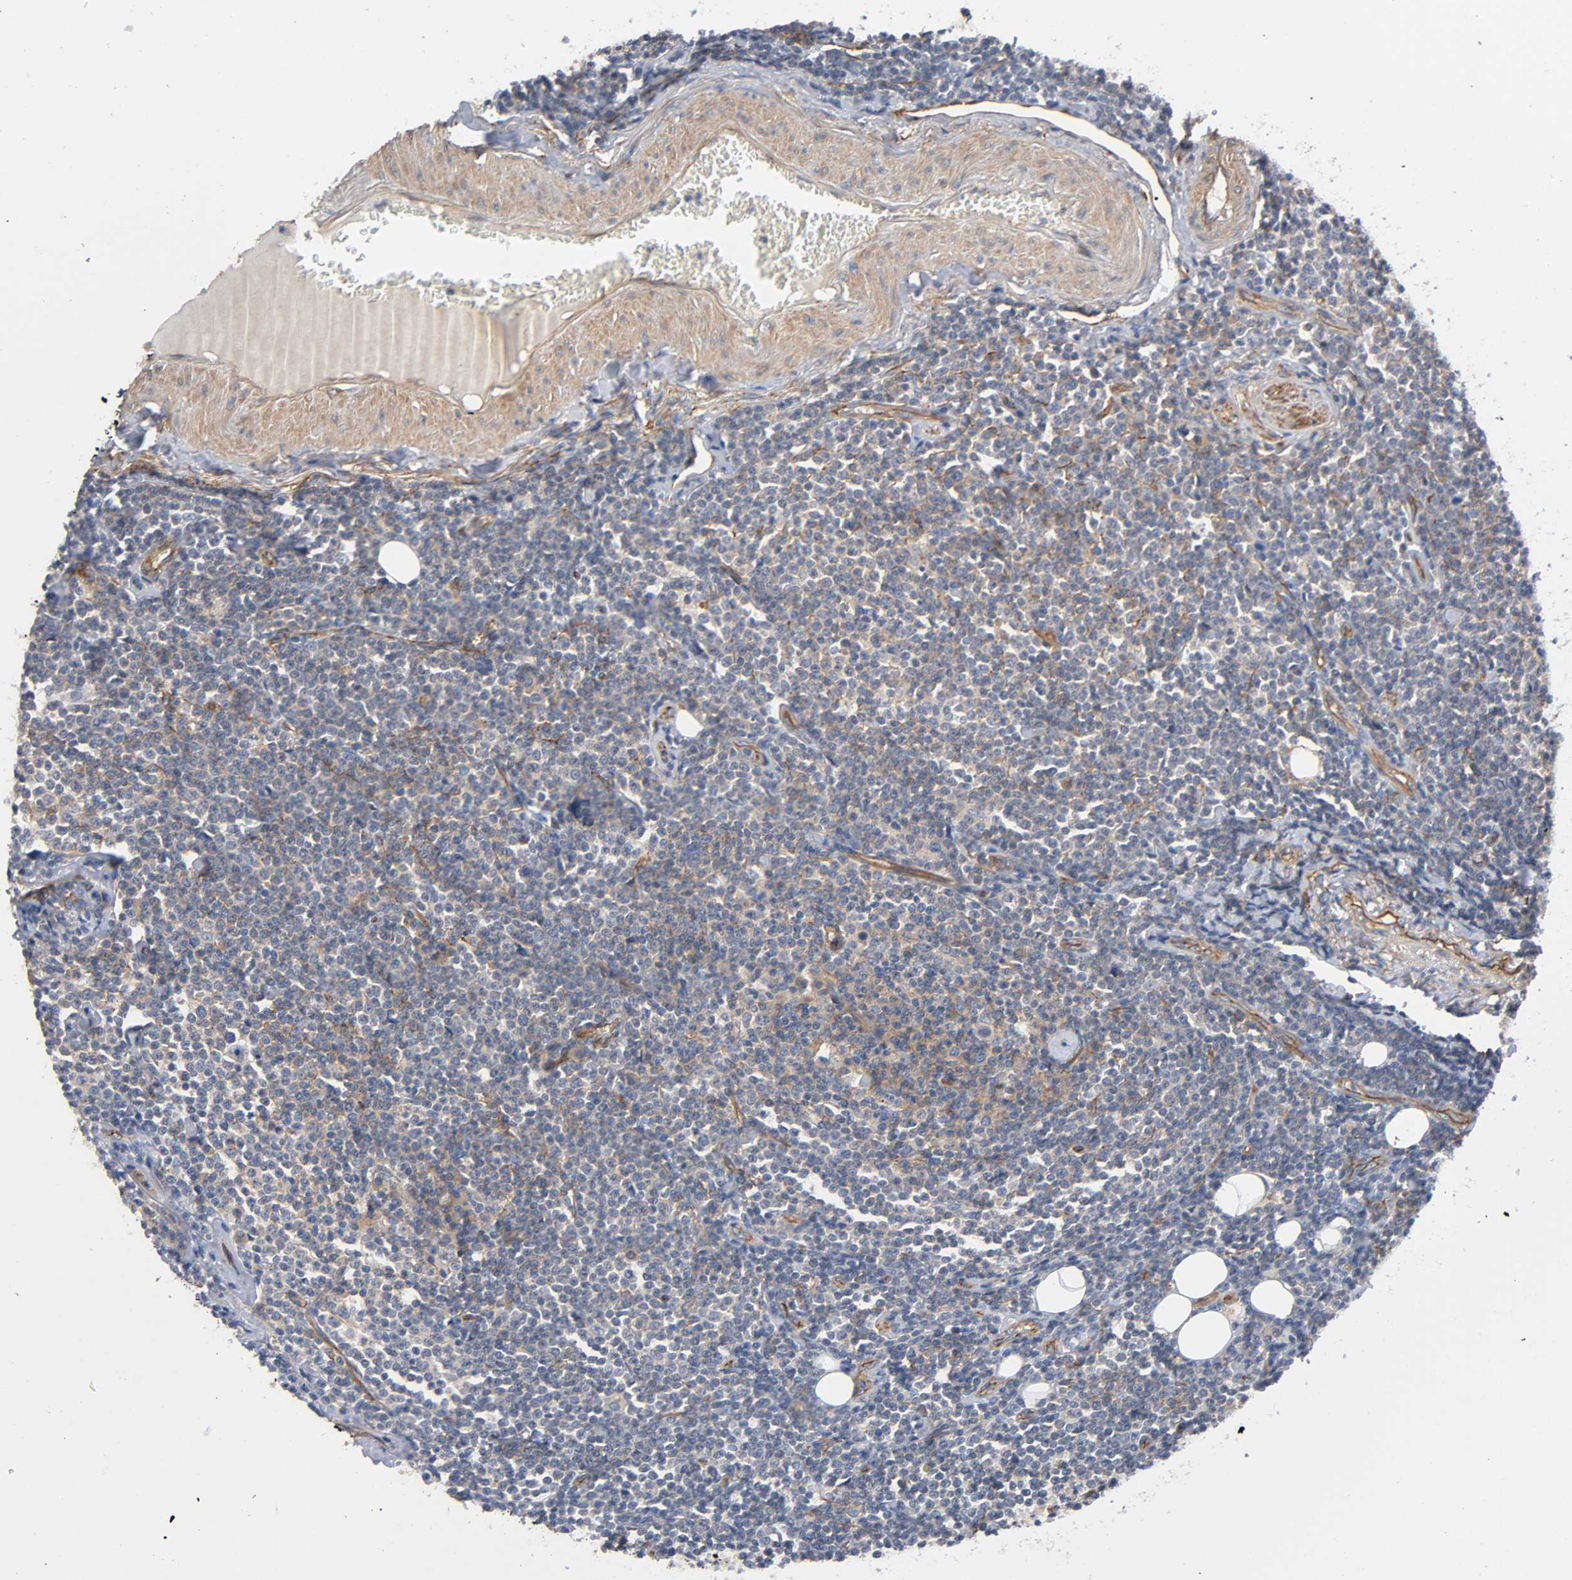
{"staining": {"intensity": "weak", "quantity": "<25%", "location": "cytoplasmic/membranous"}, "tissue": "lymphoma", "cell_type": "Tumor cells", "image_type": "cancer", "snomed": [{"axis": "morphology", "description": "Malignant lymphoma, non-Hodgkin's type, Low grade"}, {"axis": "topography", "description": "Soft tissue"}], "caption": "Immunohistochemistry of human lymphoma reveals no staining in tumor cells.", "gene": "MARS1", "patient": {"sex": "male", "age": 92}}